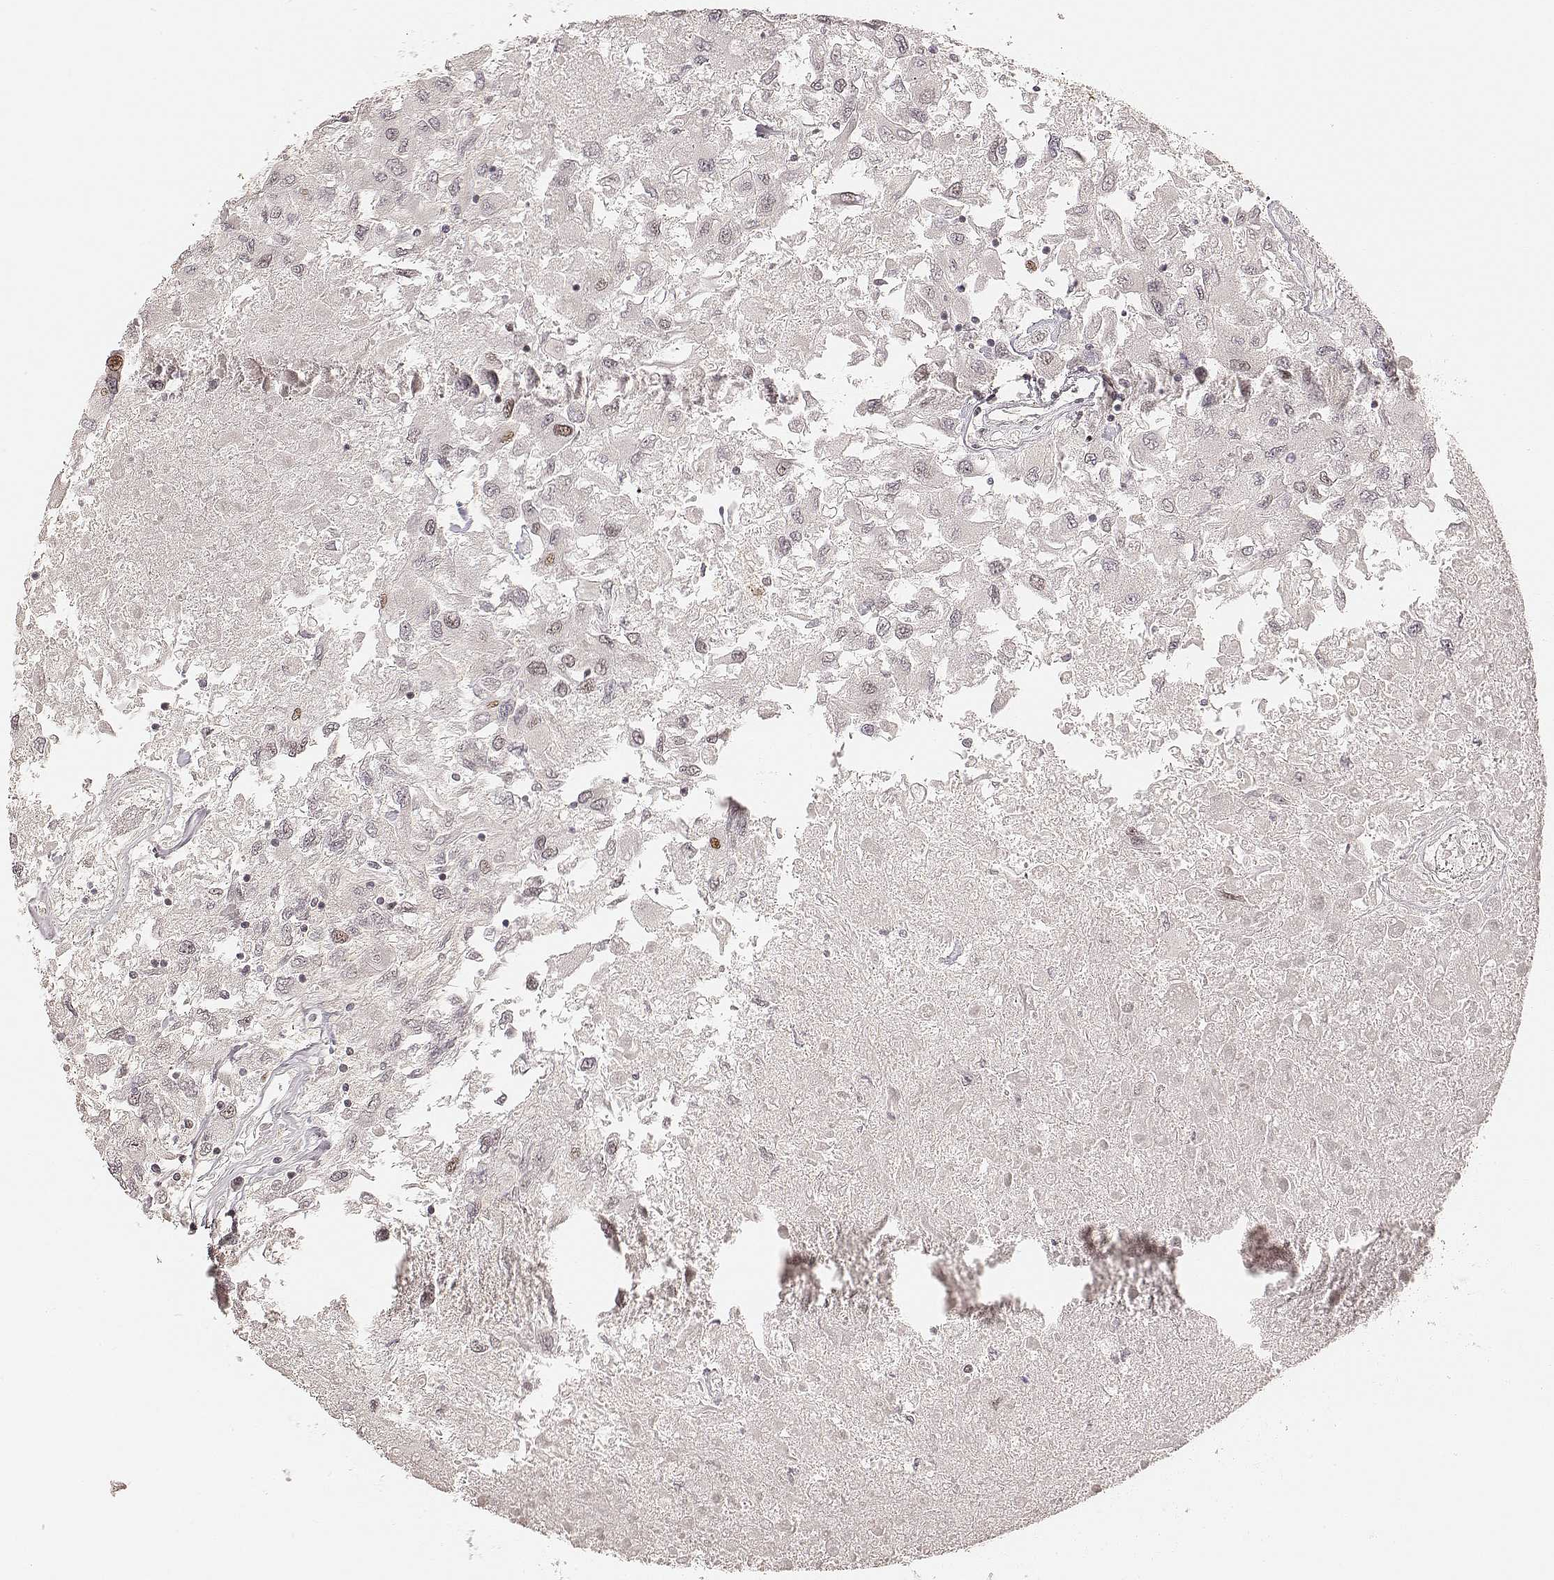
{"staining": {"intensity": "moderate", "quantity": "<25%", "location": "nuclear"}, "tissue": "renal cancer", "cell_type": "Tumor cells", "image_type": "cancer", "snomed": [{"axis": "morphology", "description": "Adenocarcinoma, NOS"}, {"axis": "topography", "description": "Kidney"}], "caption": "The photomicrograph demonstrates a brown stain indicating the presence of a protein in the nuclear of tumor cells in renal cancer.", "gene": "HNRNPC", "patient": {"sex": "female", "age": 76}}